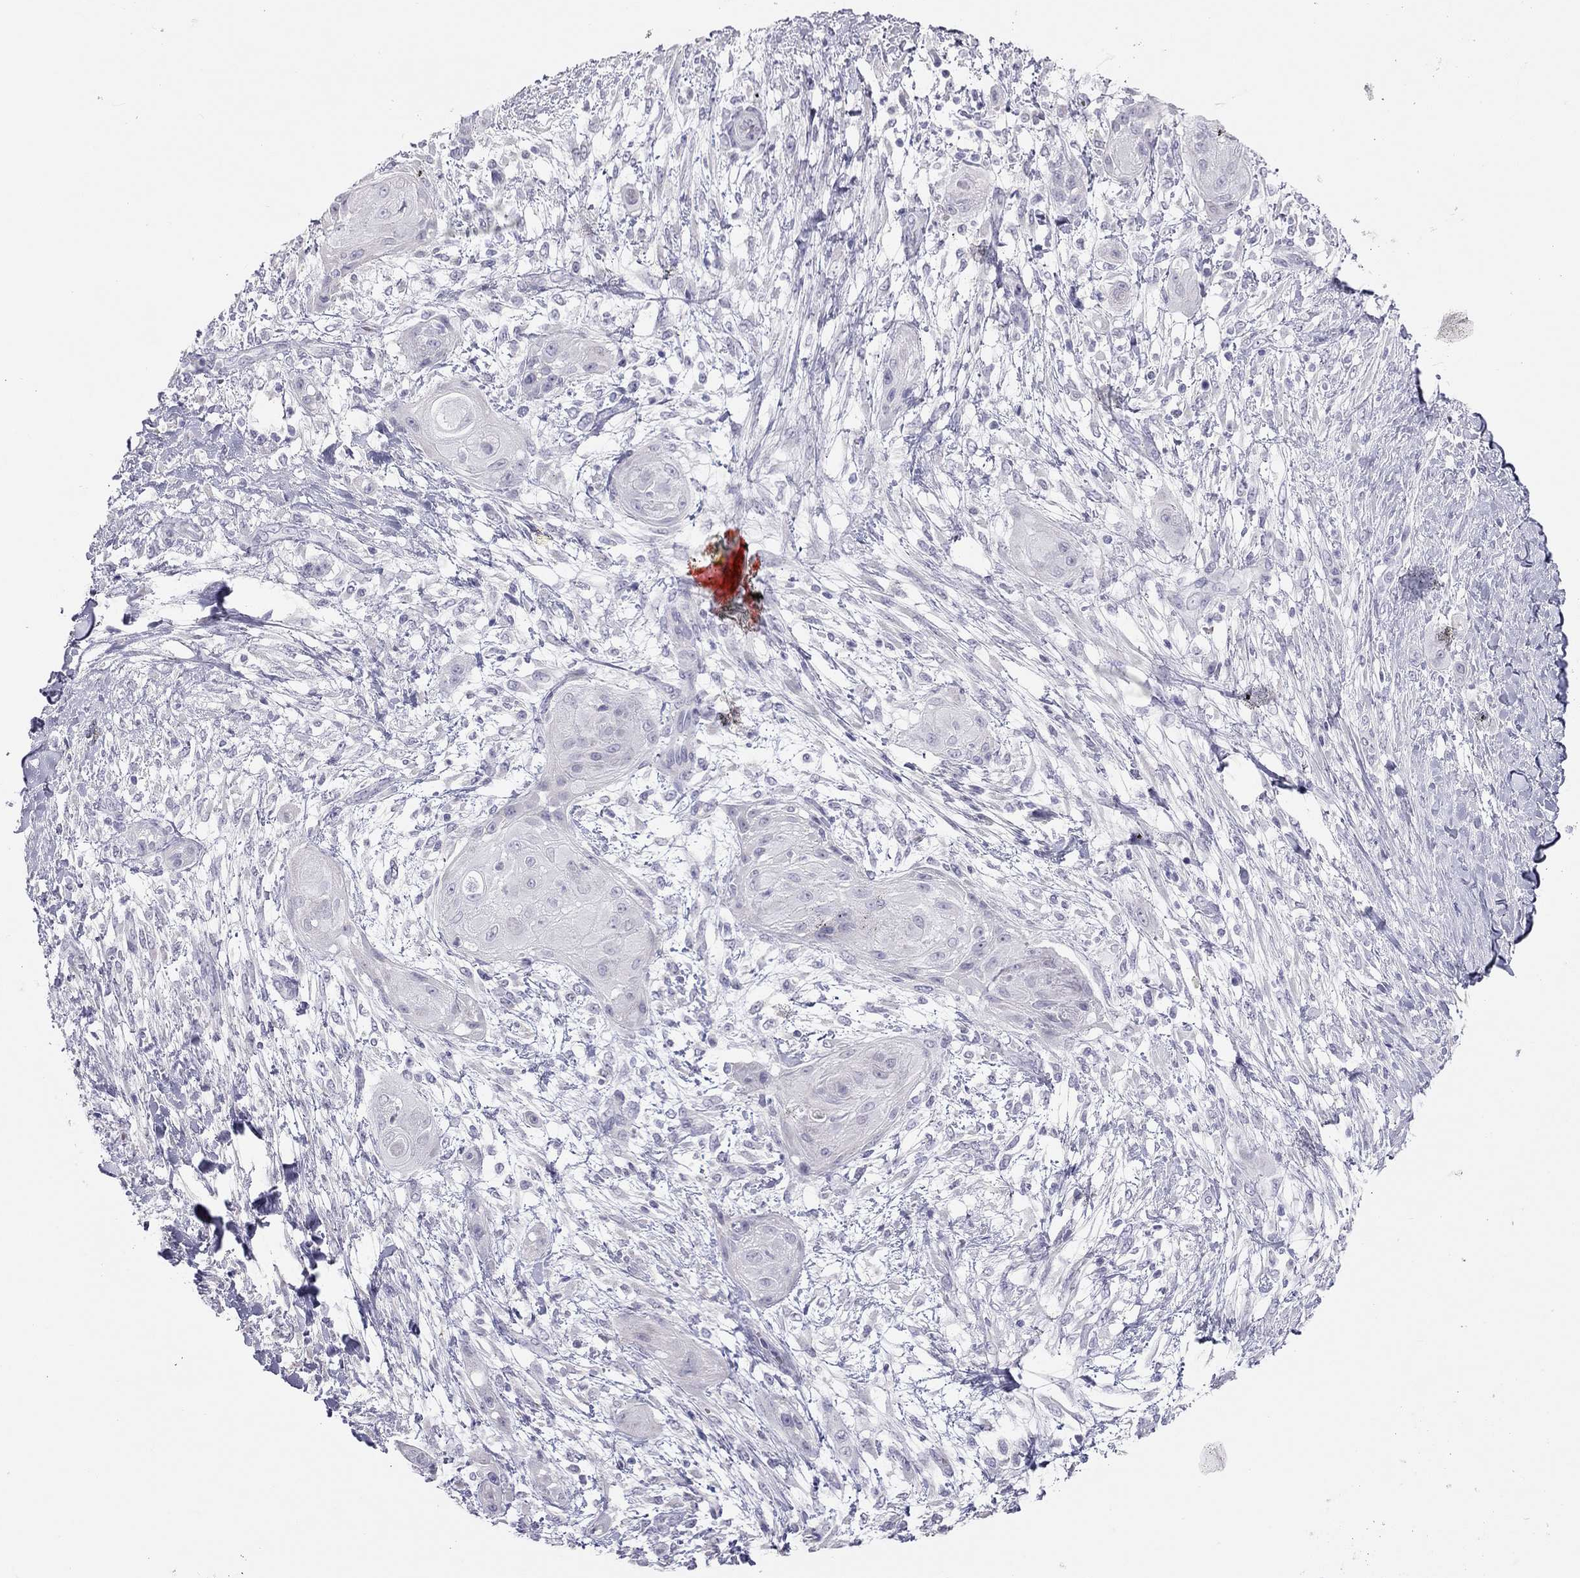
{"staining": {"intensity": "negative", "quantity": "none", "location": "none"}, "tissue": "skin cancer", "cell_type": "Tumor cells", "image_type": "cancer", "snomed": [{"axis": "morphology", "description": "Squamous cell carcinoma, NOS"}, {"axis": "topography", "description": "Skin"}], "caption": "The histopathology image demonstrates no significant staining in tumor cells of skin squamous cell carcinoma.", "gene": "SPATA12", "patient": {"sex": "male", "age": 62}}